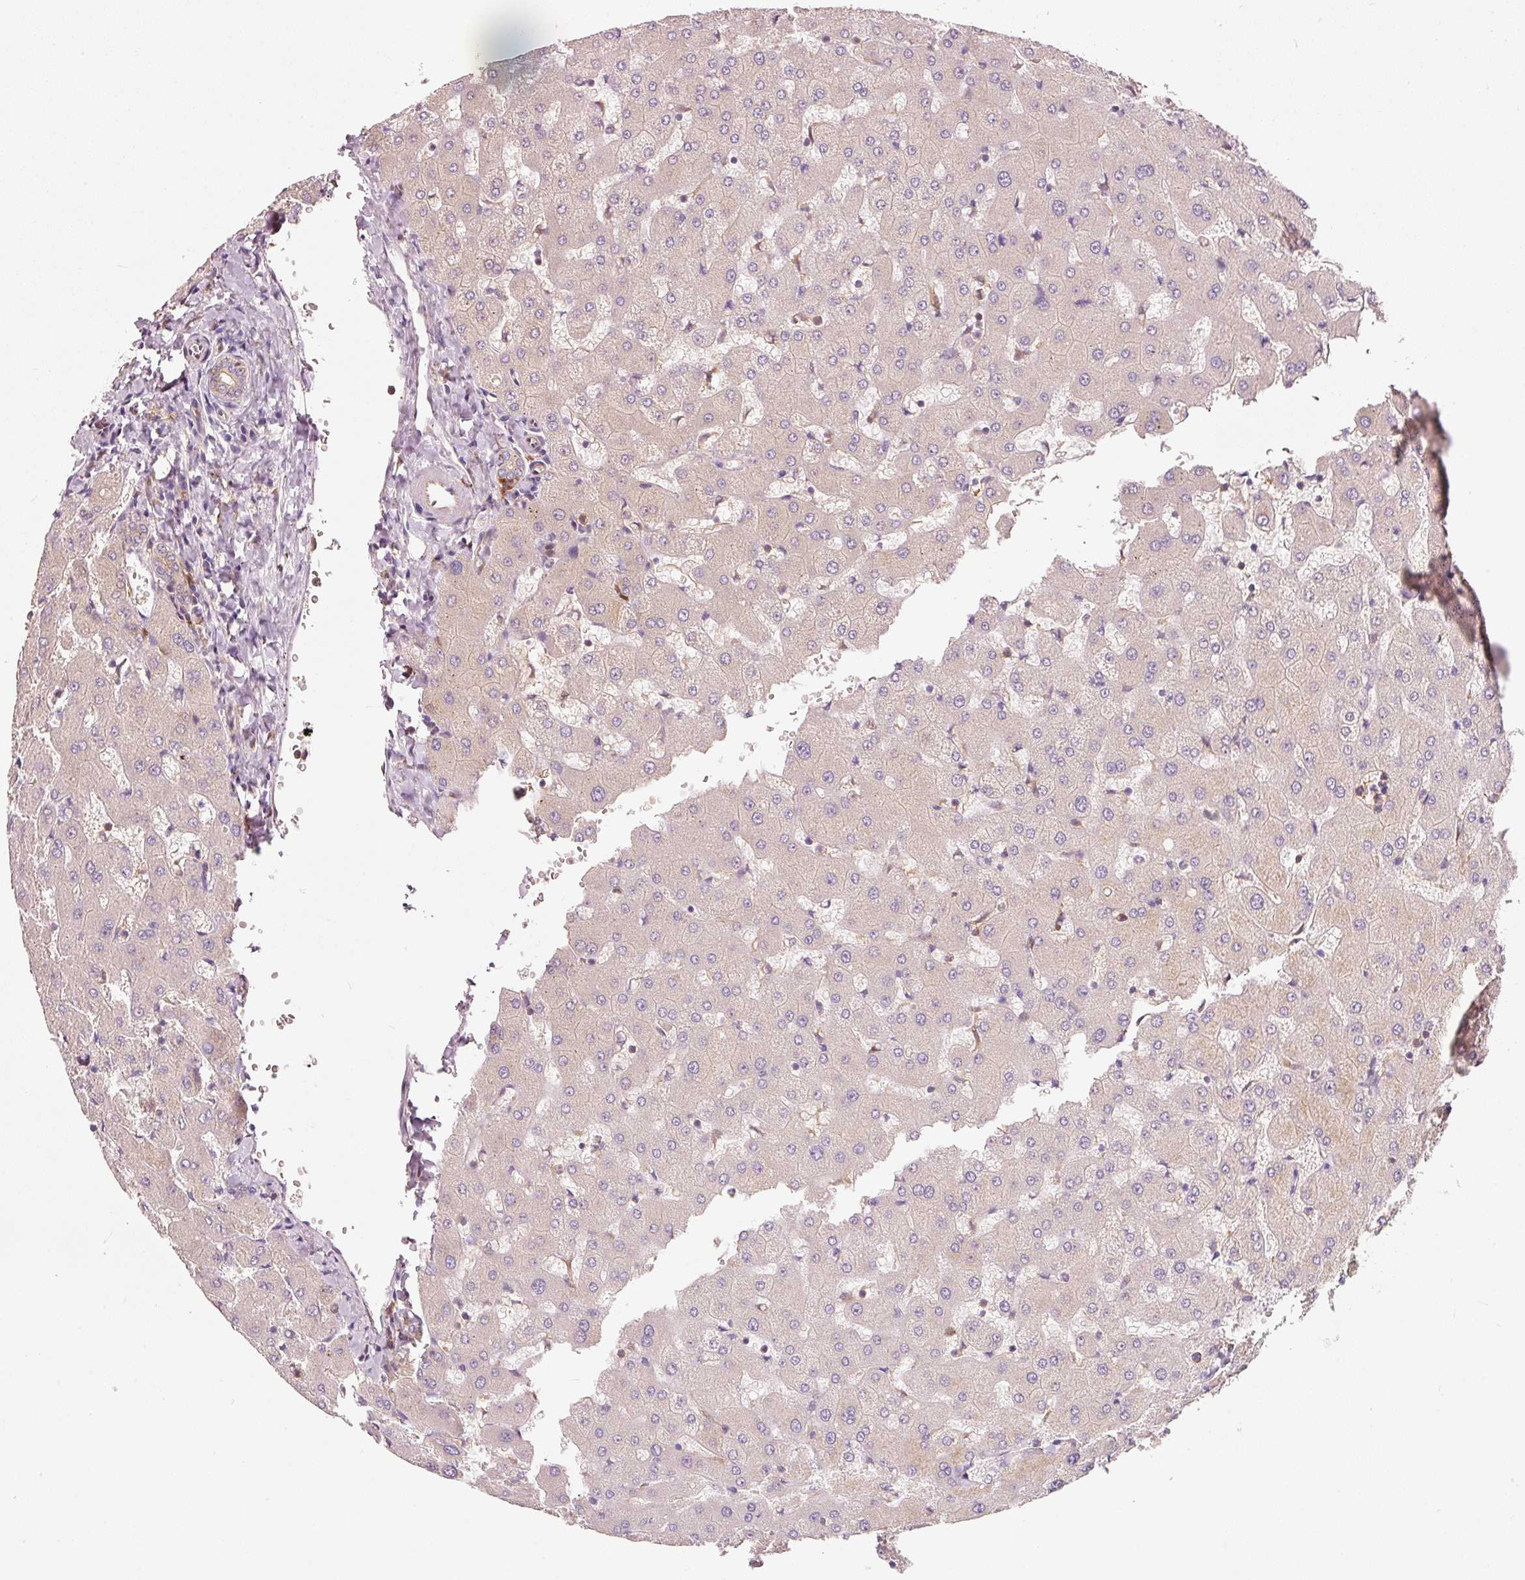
{"staining": {"intensity": "negative", "quantity": "none", "location": "none"}, "tissue": "liver", "cell_type": "Cholangiocytes", "image_type": "normal", "snomed": [{"axis": "morphology", "description": "Normal tissue, NOS"}, {"axis": "topography", "description": "Liver"}], "caption": "Micrograph shows no significant protein staining in cholangiocytes of unremarkable liver. The staining is performed using DAB brown chromogen with nuclei counter-stained in using hematoxylin.", "gene": "IQGAP2", "patient": {"sex": "female", "age": 63}}